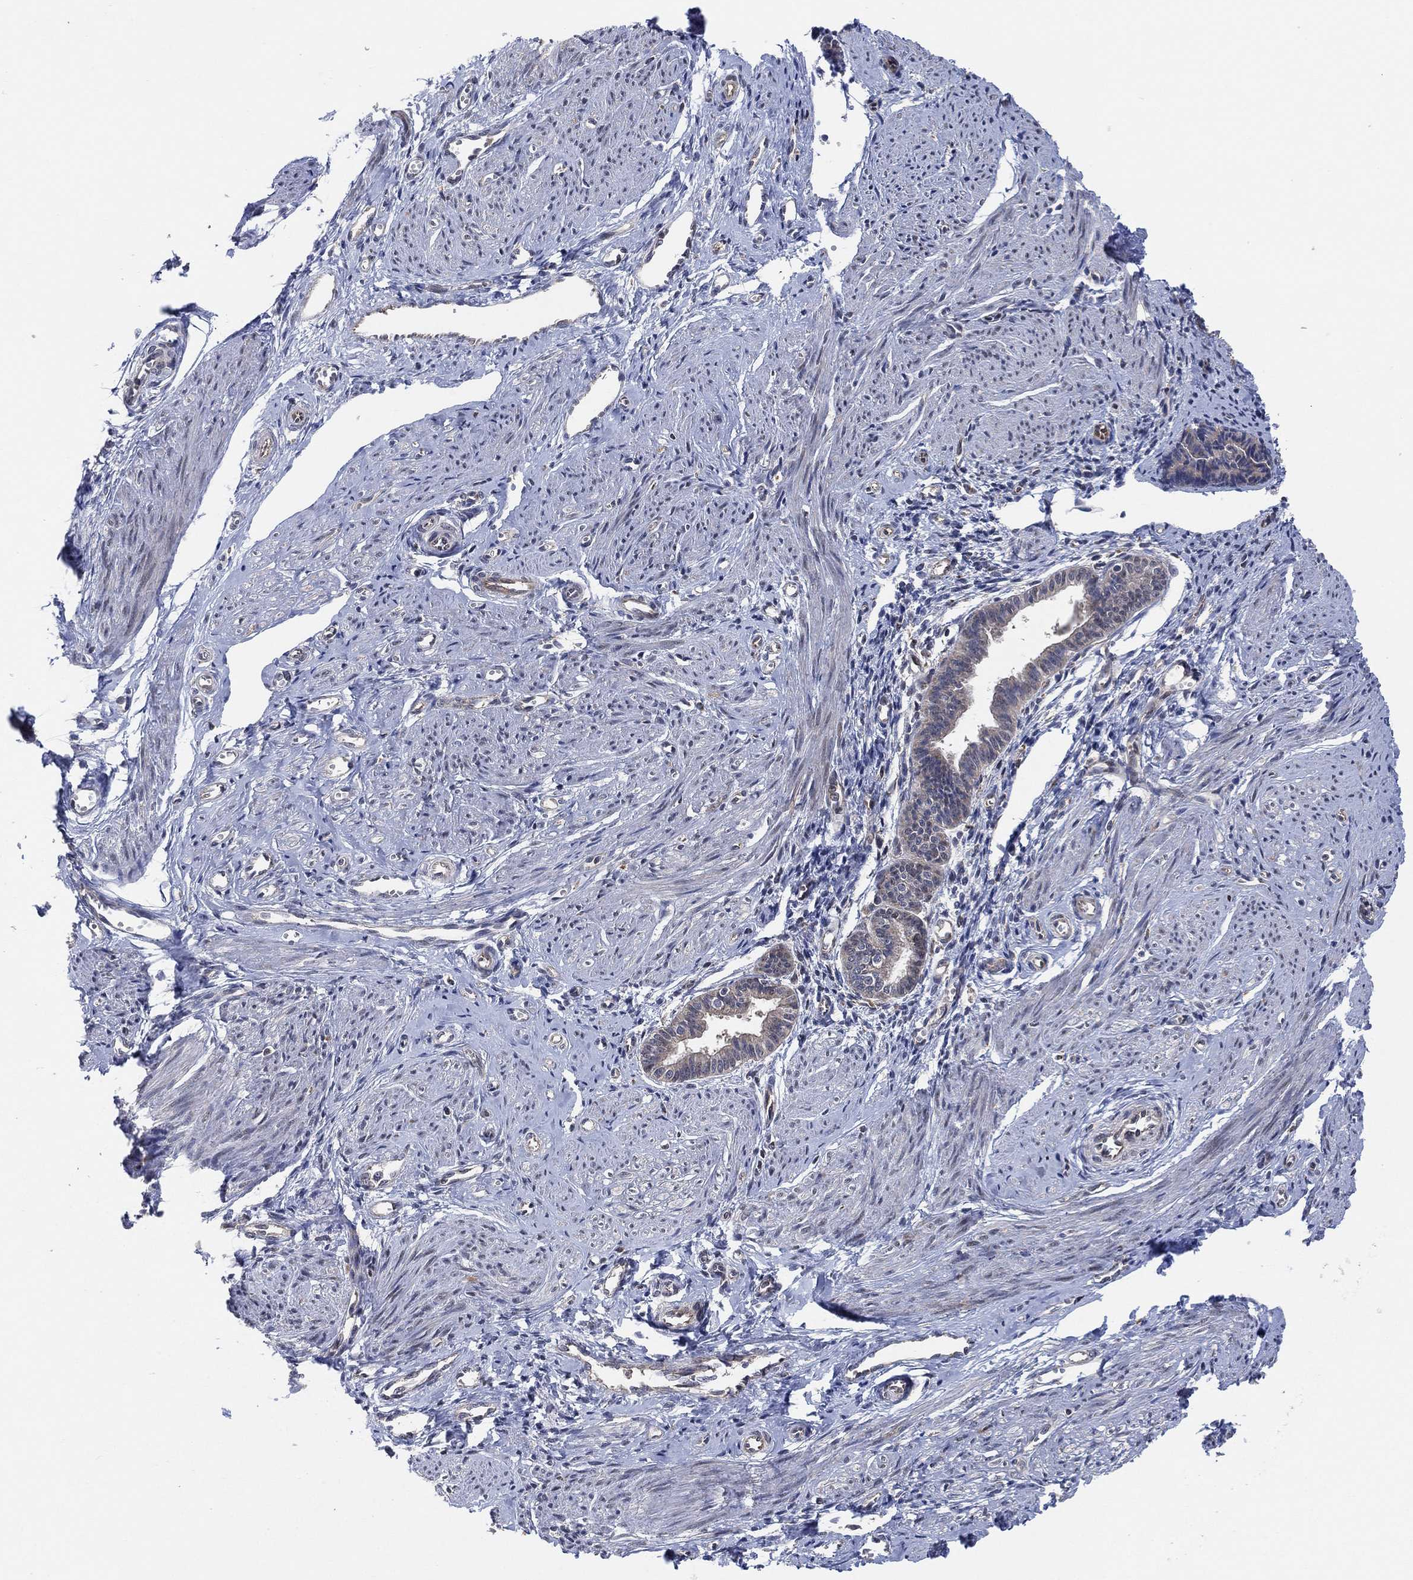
{"staining": {"intensity": "negative", "quantity": "none", "location": "none"}, "tissue": "endometrium", "cell_type": "Cells in endometrial stroma", "image_type": "normal", "snomed": [{"axis": "morphology", "description": "Normal tissue, NOS"}, {"axis": "topography", "description": "Cervix"}, {"axis": "topography", "description": "Endometrium"}], "caption": "This histopathology image is of unremarkable endometrium stained with IHC to label a protein in brown with the nuclei are counter-stained blue. There is no positivity in cells in endometrial stroma. (DAB (3,3'-diaminobenzidine) IHC visualized using brightfield microscopy, high magnification).", "gene": "FES", "patient": {"sex": "female", "age": 37}}